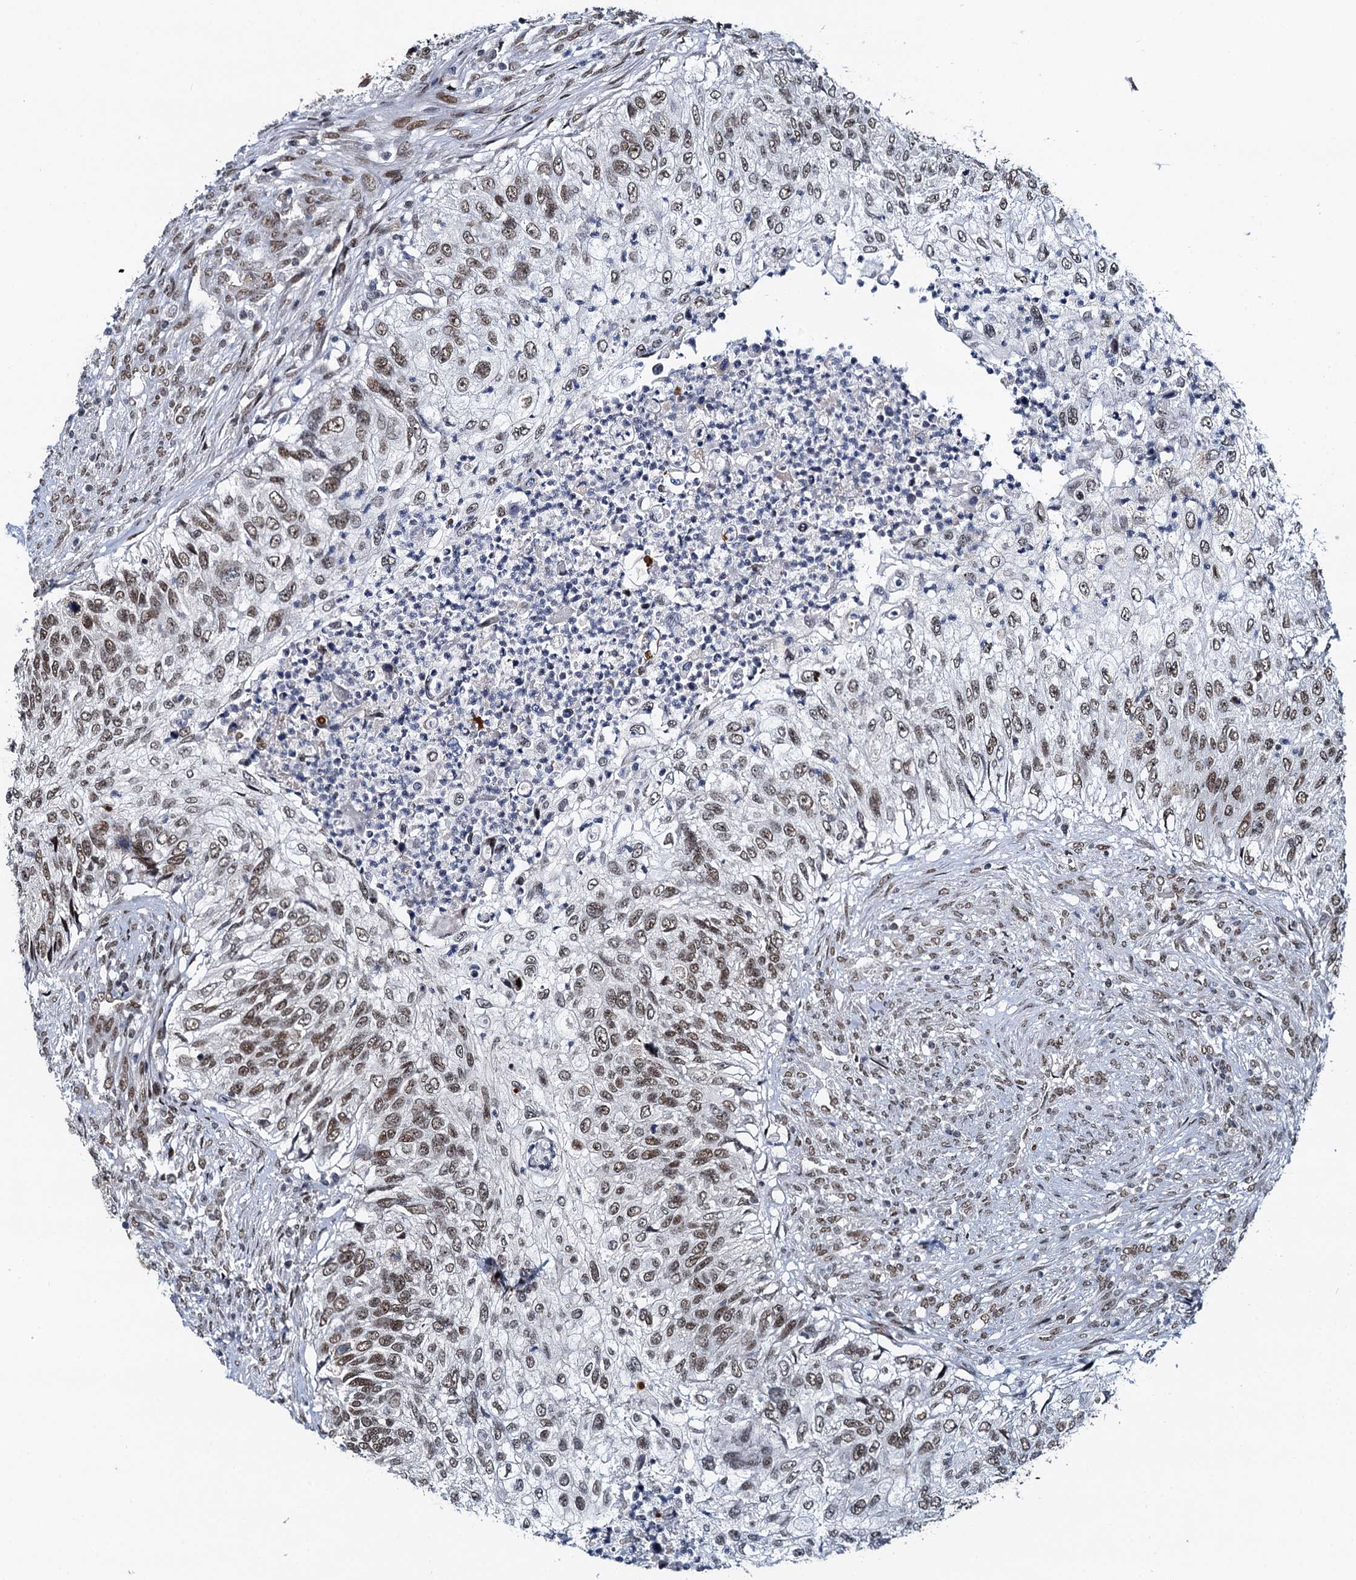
{"staining": {"intensity": "moderate", "quantity": "25%-75%", "location": "nuclear"}, "tissue": "urothelial cancer", "cell_type": "Tumor cells", "image_type": "cancer", "snomed": [{"axis": "morphology", "description": "Urothelial carcinoma, High grade"}, {"axis": "topography", "description": "Urinary bladder"}], "caption": "Immunohistochemical staining of human urothelial cancer shows medium levels of moderate nuclear protein expression in approximately 25%-75% of tumor cells. Immunohistochemistry stains the protein of interest in brown and the nuclei are stained blue.", "gene": "RUFY2", "patient": {"sex": "female", "age": 60}}